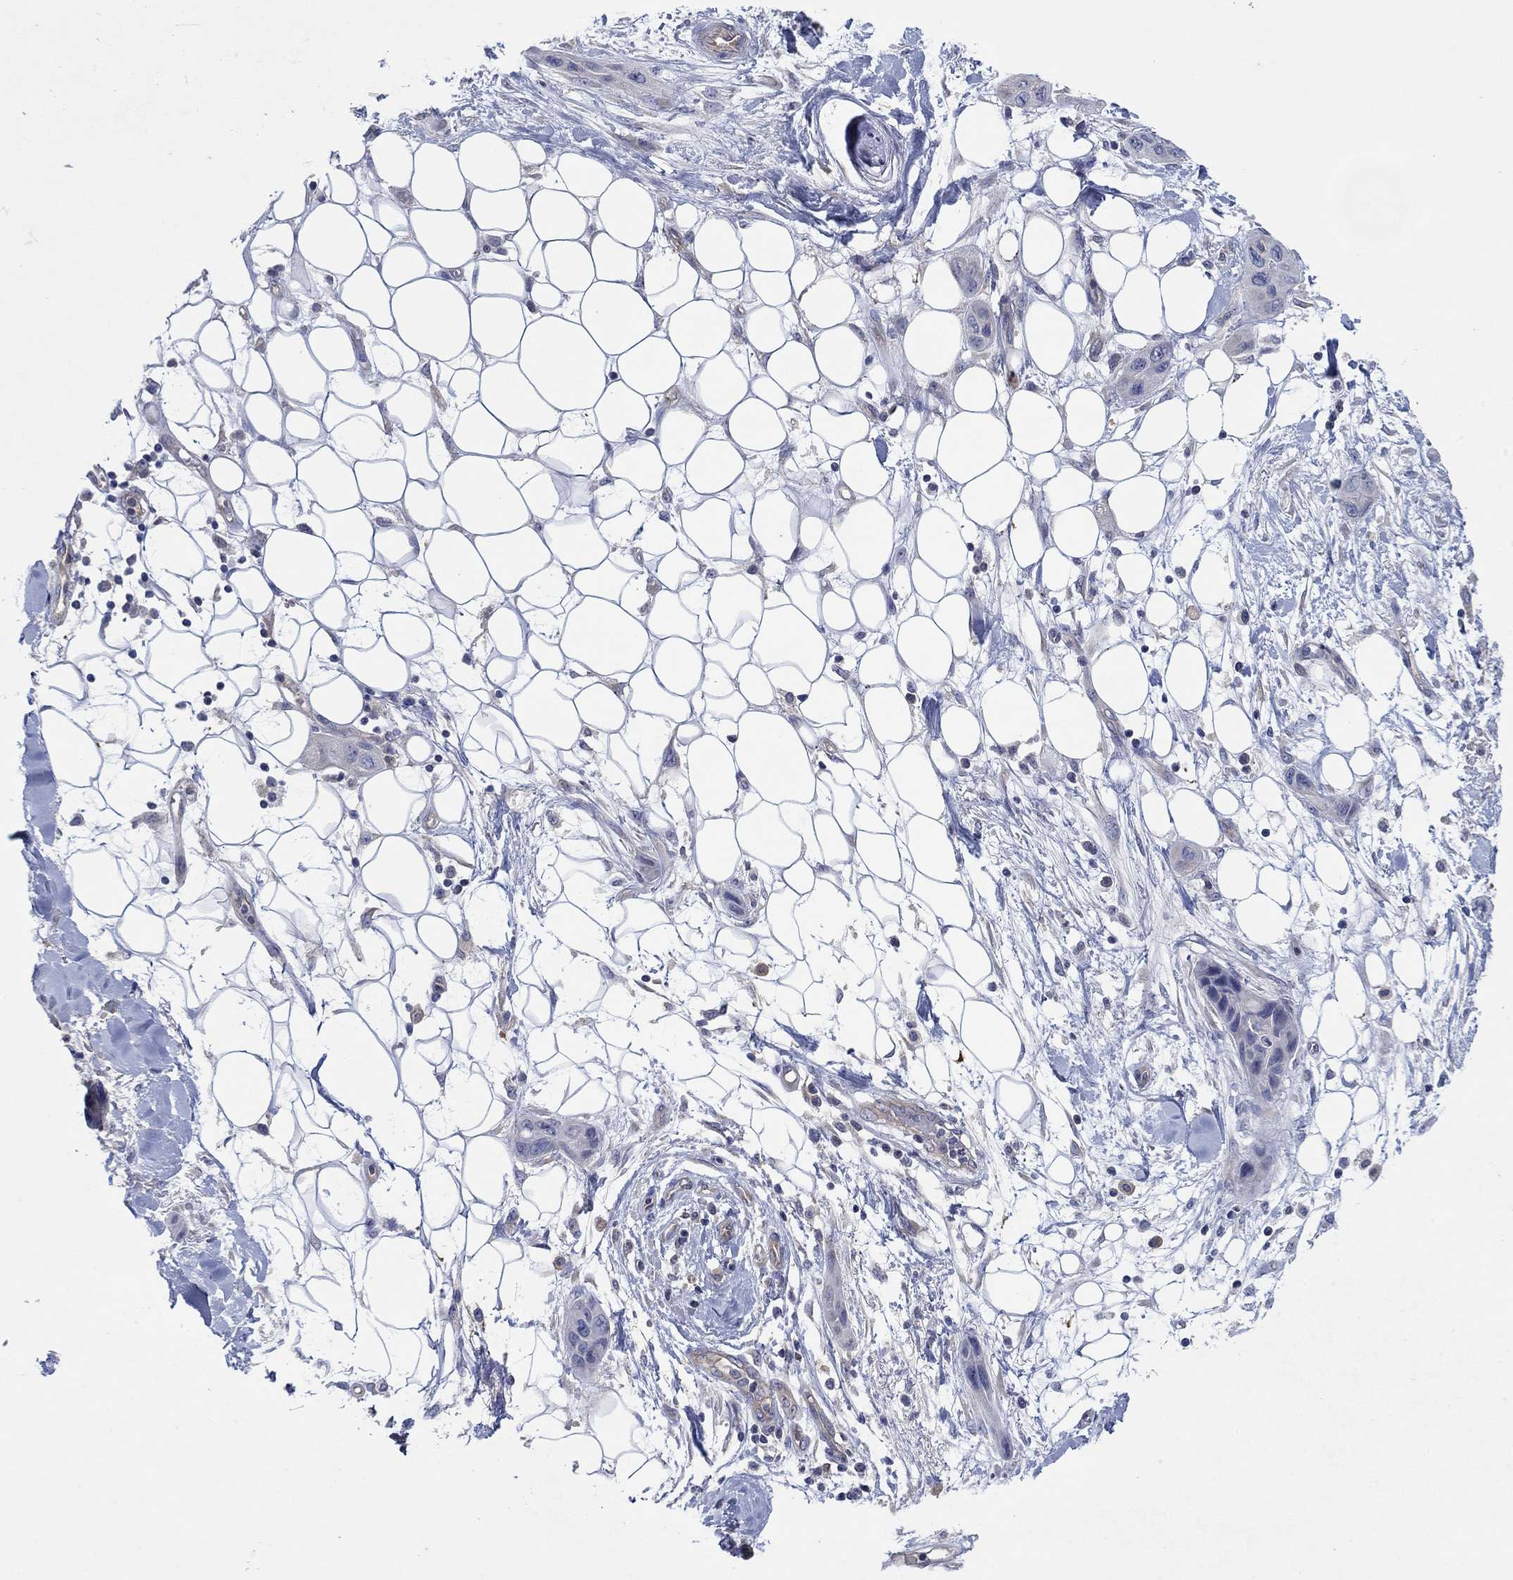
{"staining": {"intensity": "negative", "quantity": "none", "location": "none"}, "tissue": "skin cancer", "cell_type": "Tumor cells", "image_type": "cancer", "snomed": [{"axis": "morphology", "description": "Squamous cell carcinoma, NOS"}, {"axis": "topography", "description": "Skin"}], "caption": "Immunohistochemistry (IHC) photomicrograph of human skin cancer (squamous cell carcinoma) stained for a protein (brown), which shows no positivity in tumor cells.", "gene": "PLCL2", "patient": {"sex": "male", "age": 79}}